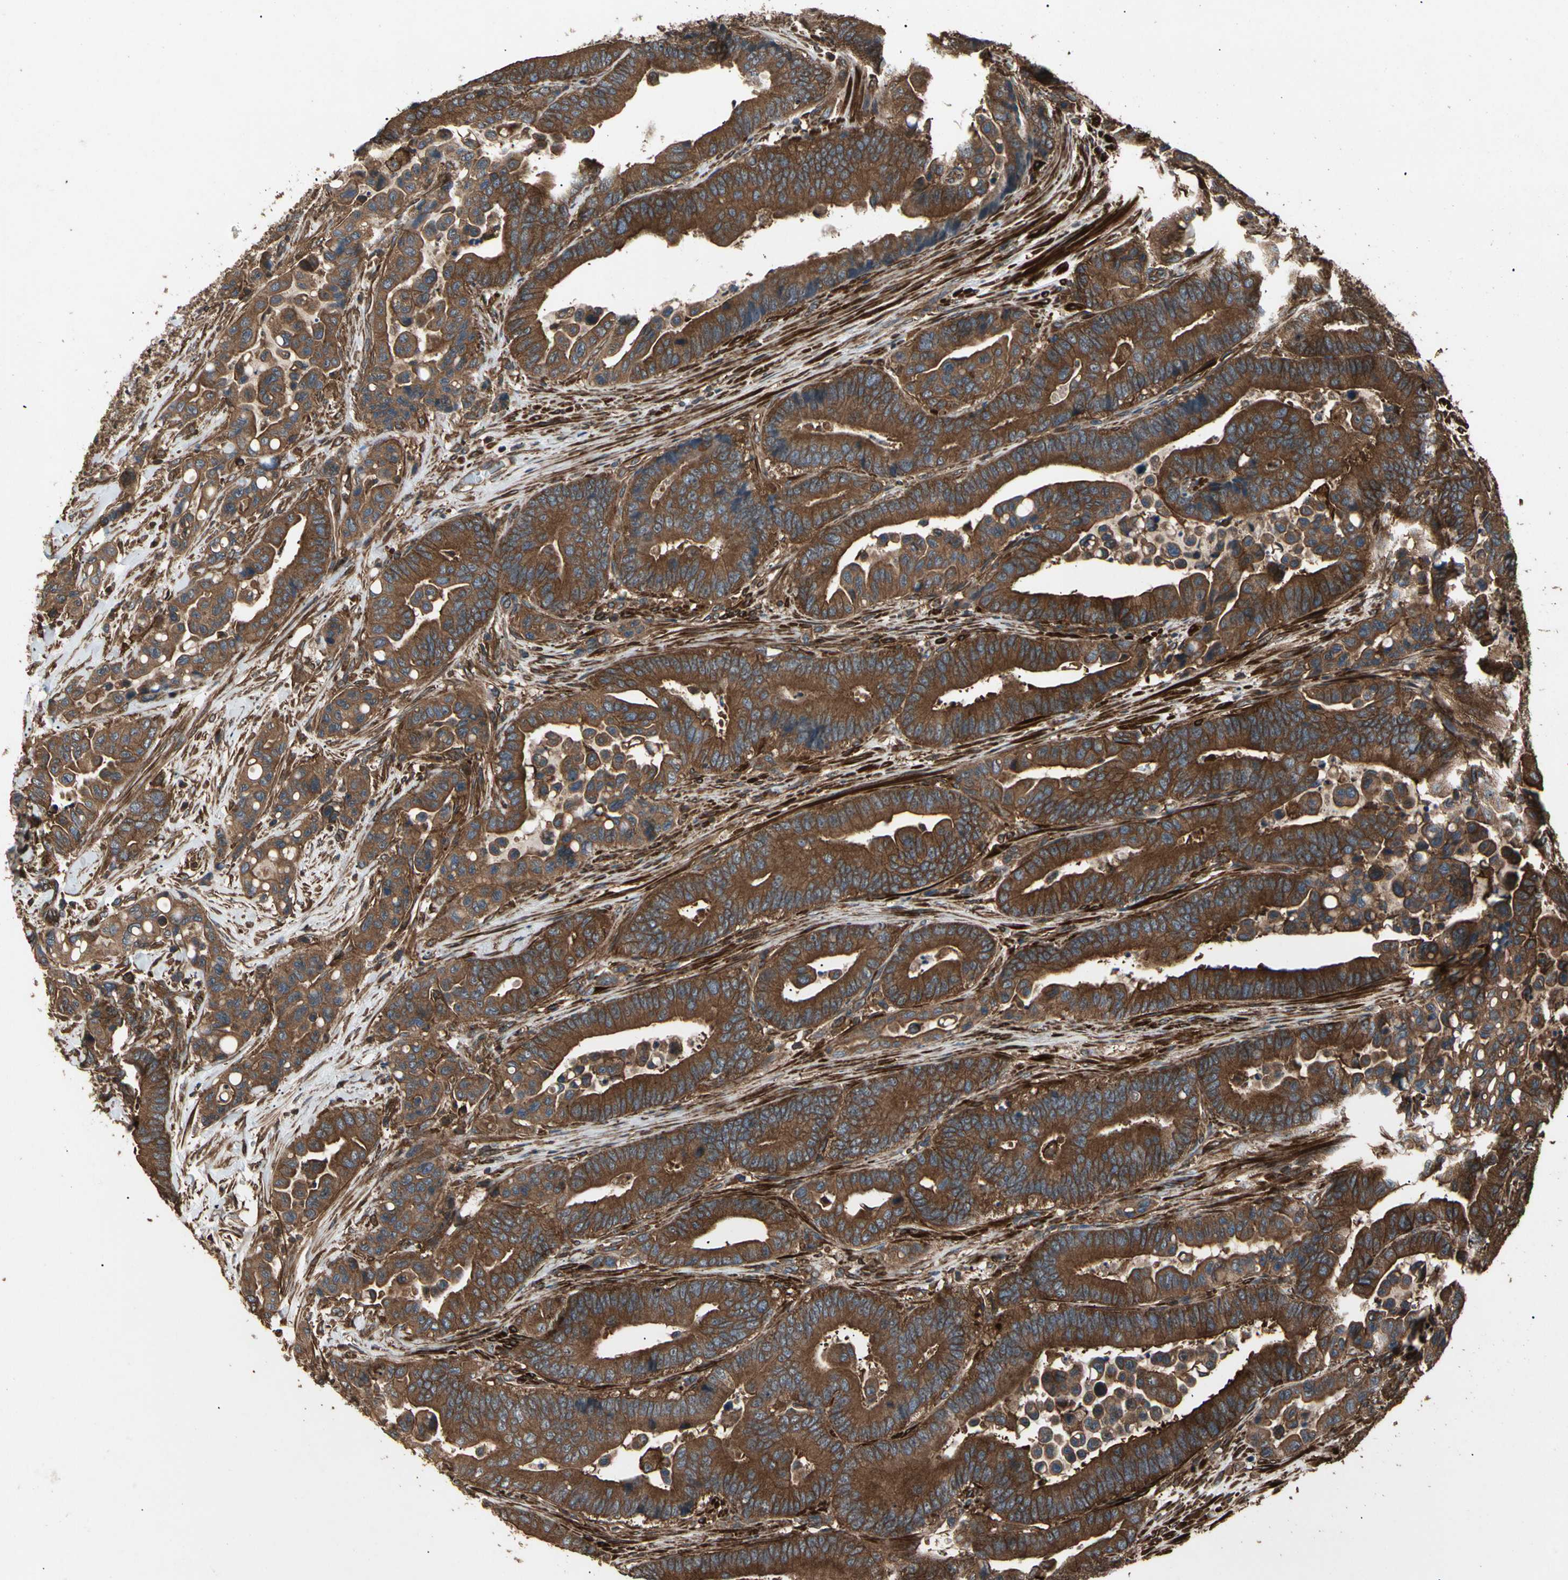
{"staining": {"intensity": "strong", "quantity": ">75%", "location": "cytoplasmic/membranous"}, "tissue": "colorectal cancer", "cell_type": "Tumor cells", "image_type": "cancer", "snomed": [{"axis": "morphology", "description": "Normal tissue, NOS"}, {"axis": "morphology", "description": "Adenocarcinoma, NOS"}, {"axis": "topography", "description": "Colon"}], "caption": "Tumor cells exhibit strong cytoplasmic/membranous expression in approximately >75% of cells in colorectal cancer (adenocarcinoma).", "gene": "AGBL2", "patient": {"sex": "male", "age": 82}}